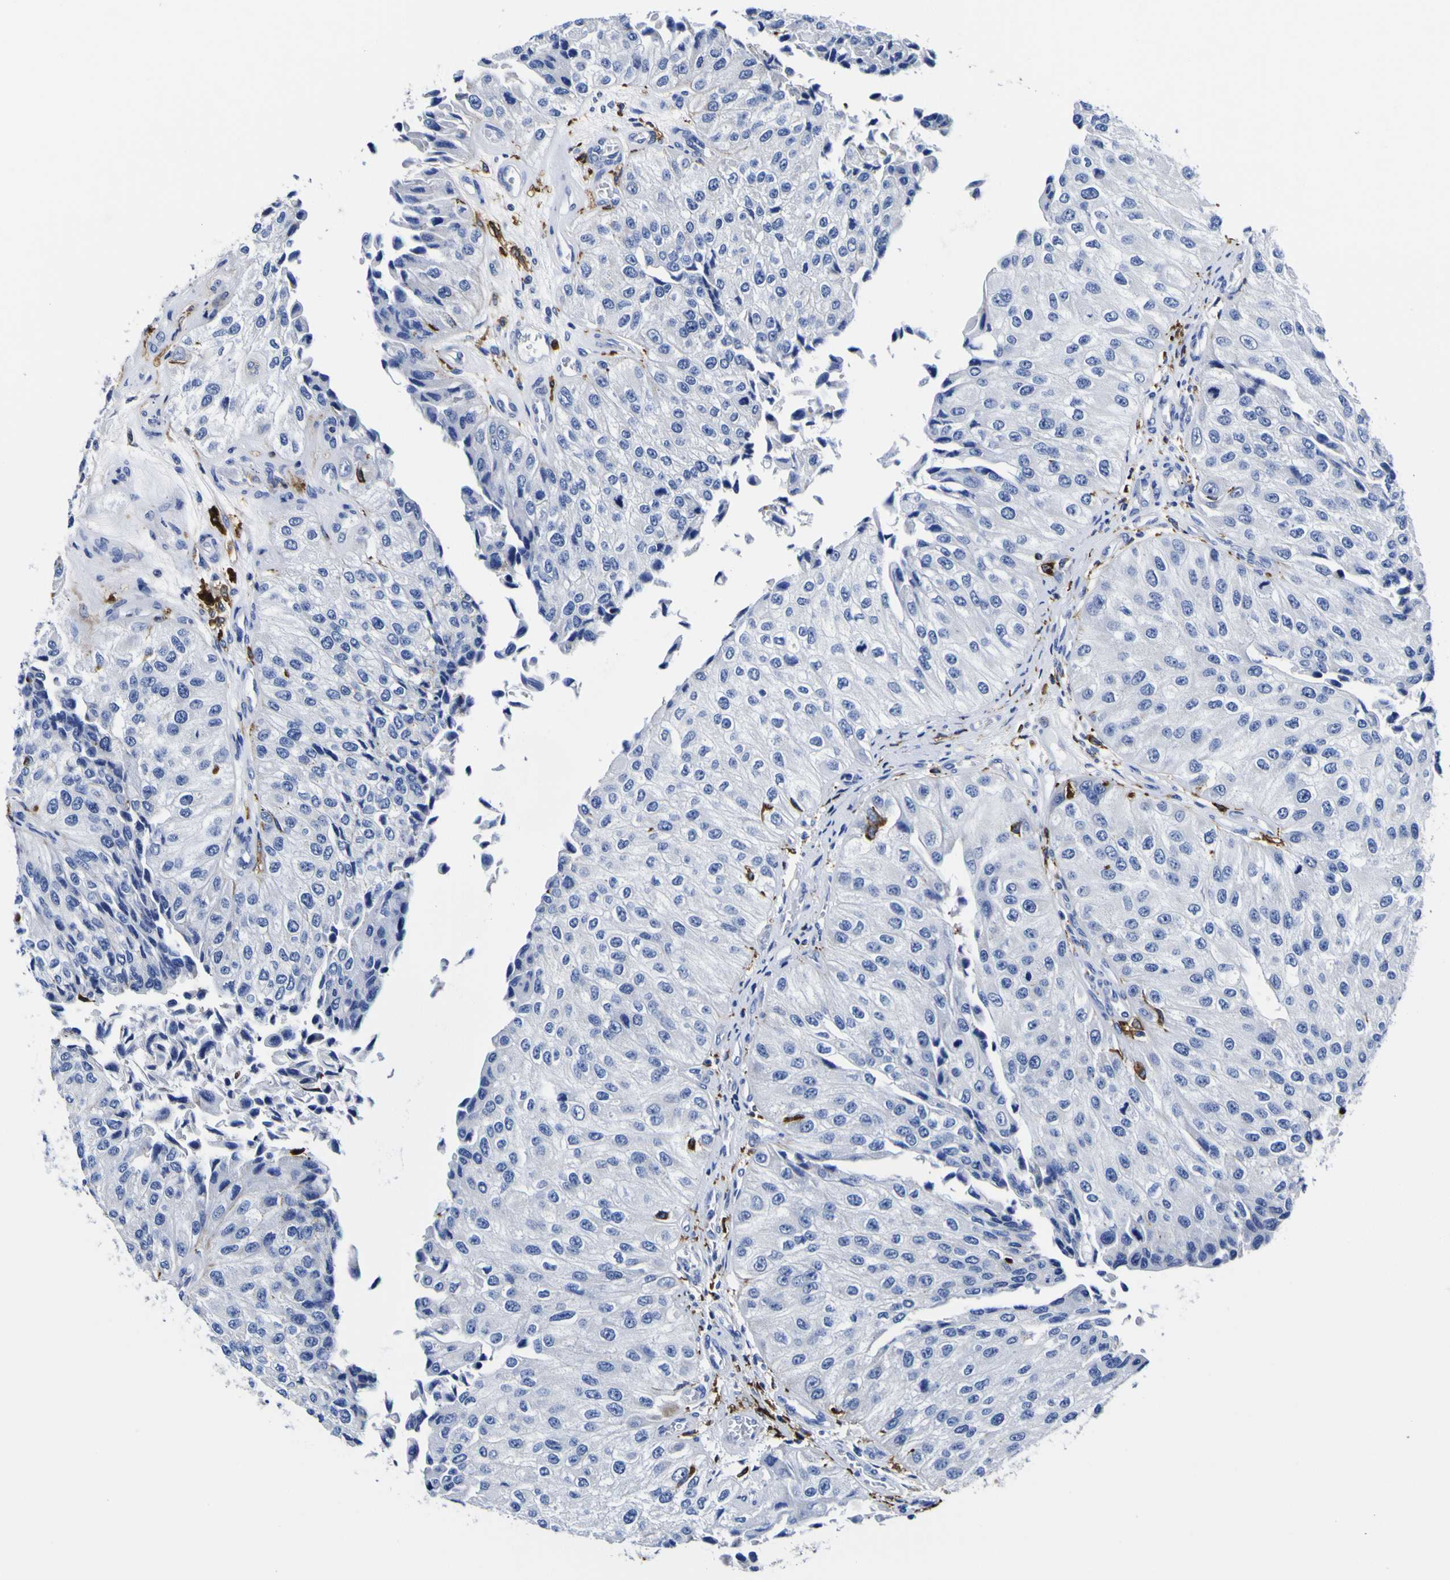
{"staining": {"intensity": "strong", "quantity": "<25%", "location": "cytoplasmic/membranous"}, "tissue": "urothelial cancer", "cell_type": "Tumor cells", "image_type": "cancer", "snomed": [{"axis": "morphology", "description": "Urothelial carcinoma, High grade"}, {"axis": "topography", "description": "Kidney"}, {"axis": "topography", "description": "Urinary bladder"}], "caption": "The micrograph demonstrates staining of high-grade urothelial carcinoma, revealing strong cytoplasmic/membranous protein staining (brown color) within tumor cells.", "gene": "HLA-DQA1", "patient": {"sex": "male", "age": 77}}